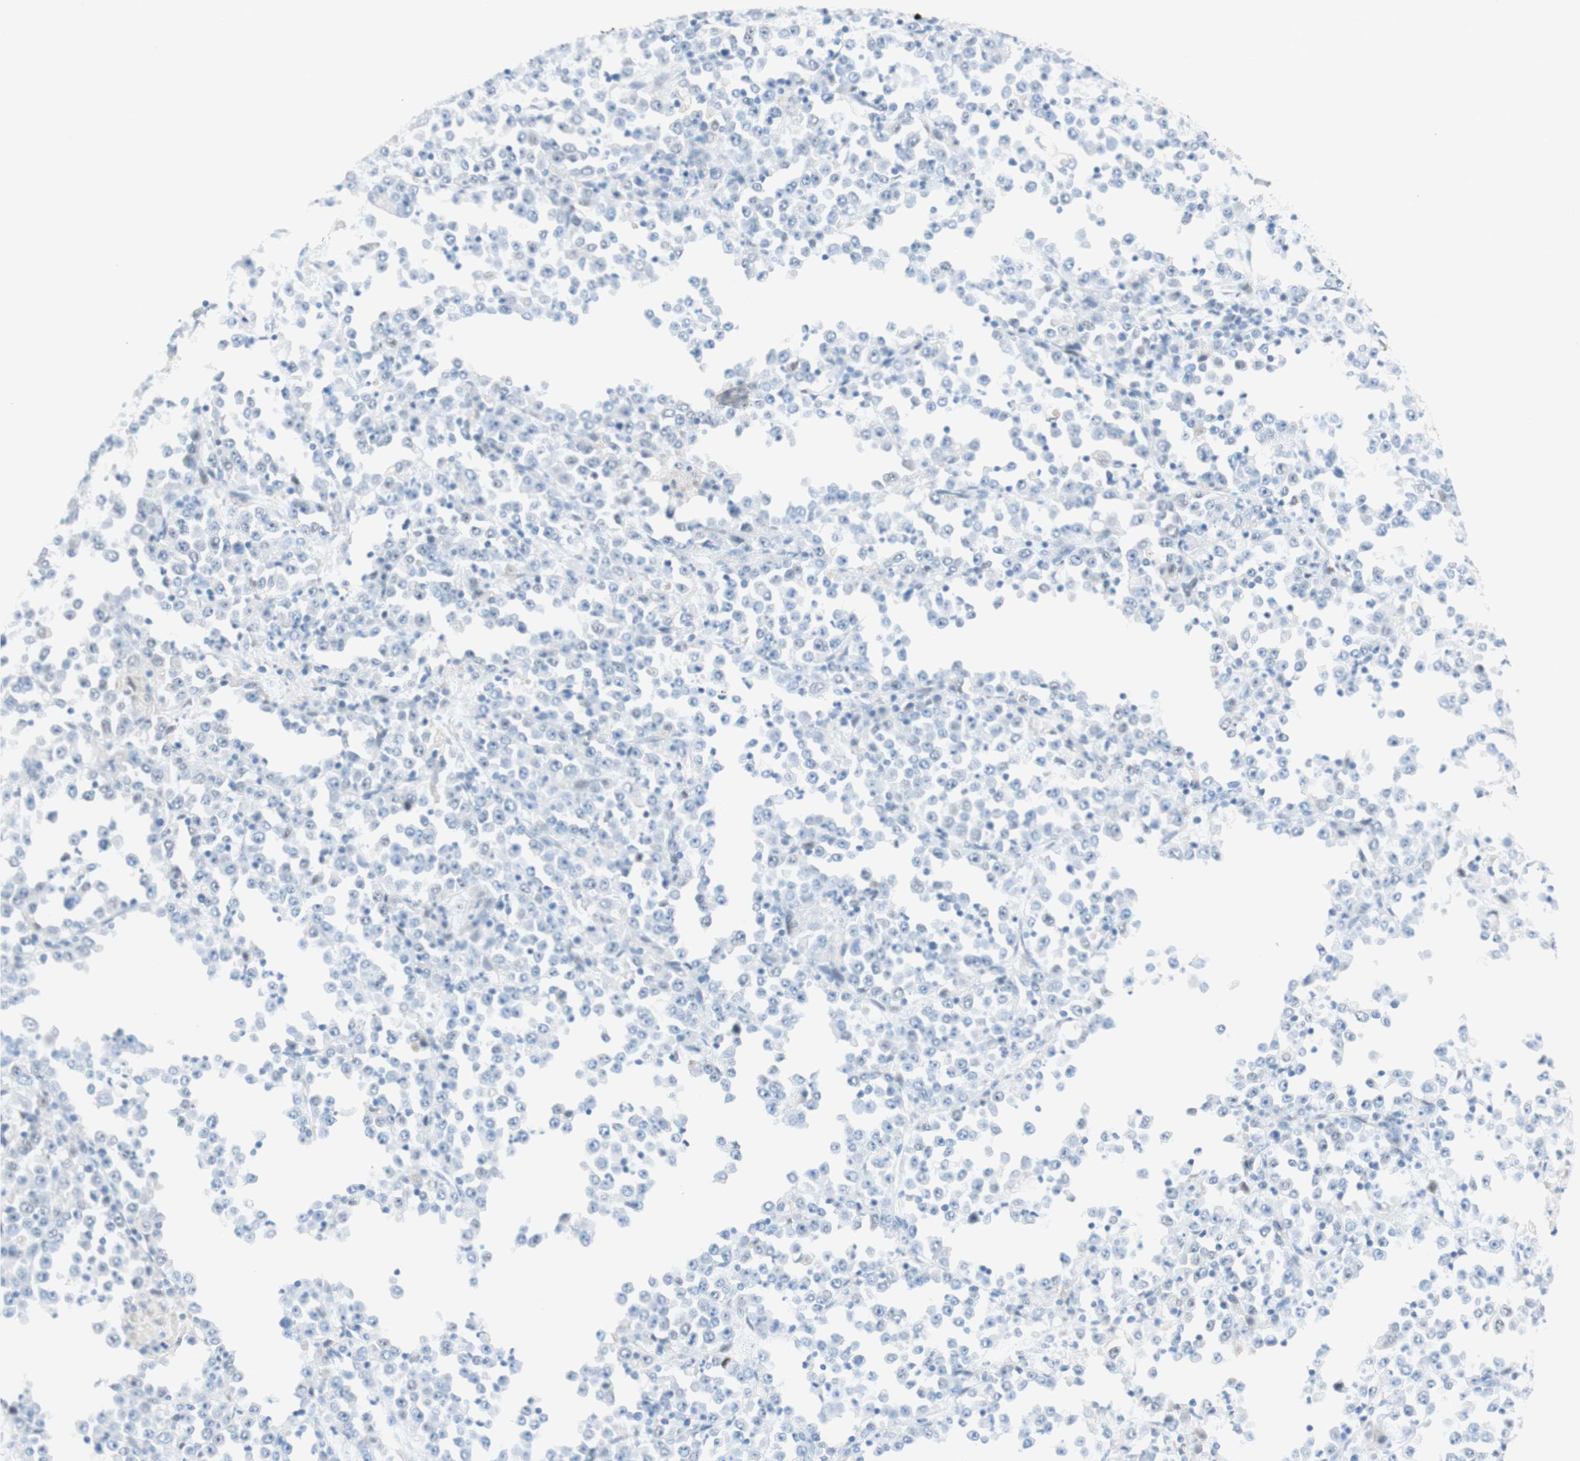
{"staining": {"intensity": "negative", "quantity": "none", "location": "none"}, "tissue": "stomach cancer", "cell_type": "Tumor cells", "image_type": "cancer", "snomed": [{"axis": "morphology", "description": "Normal tissue, NOS"}, {"axis": "morphology", "description": "Adenocarcinoma, NOS"}, {"axis": "topography", "description": "Stomach, upper"}, {"axis": "topography", "description": "Stomach"}], "caption": "A high-resolution micrograph shows immunohistochemistry staining of stomach adenocarcinoma, which shows no significant expression in tumor cells.", "gene": "POLR2J3", "patient": {"sex": "male", "age": 59}}